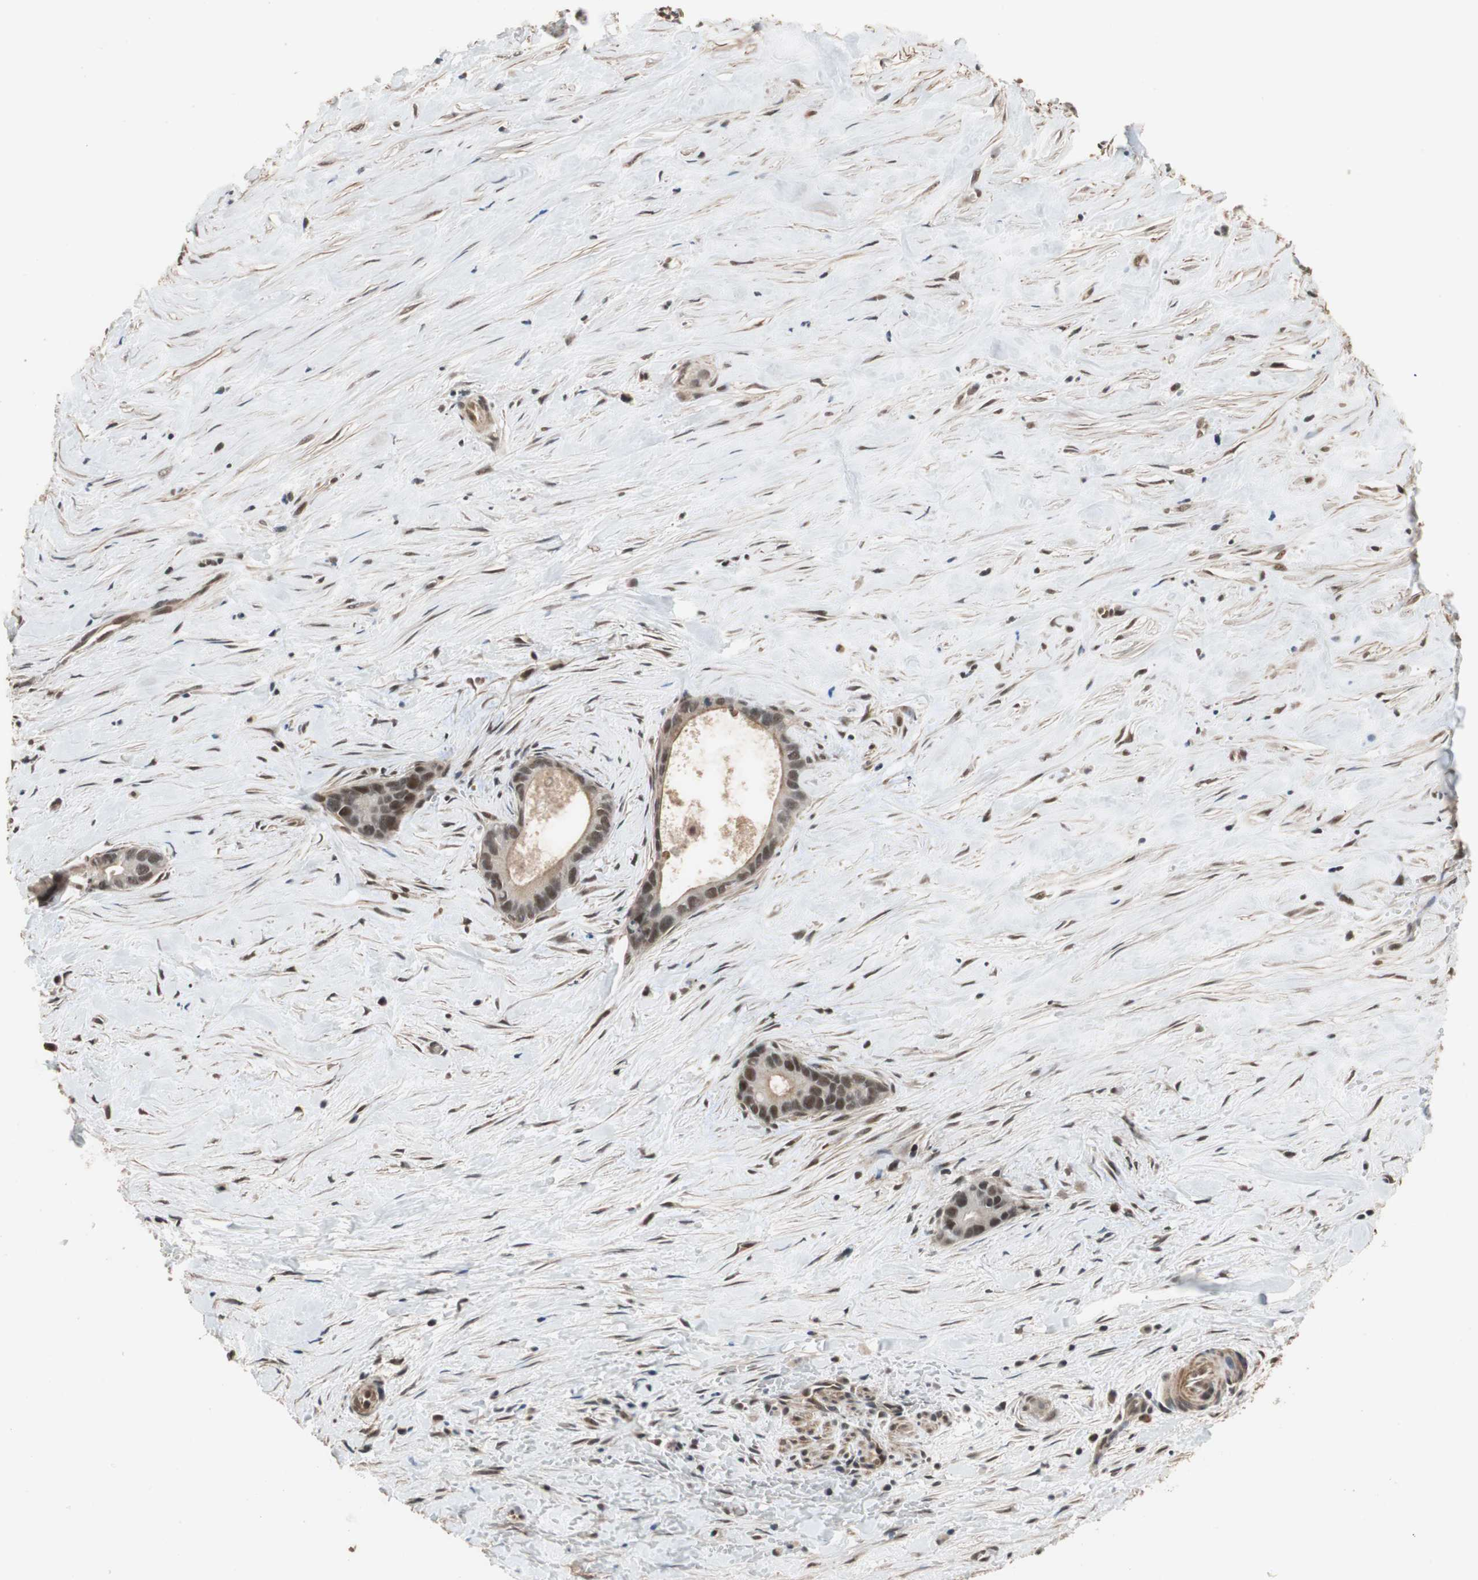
{"staining": {"intensity": "moderate", "quantity": ">75%", "location": "nuclear"}, "tissue": "liver cancer", "cell_type": "Tumor cells", "image_type": "cancer", "snomed": [{"axis": "morphology", "description": "Cholangiocarcinoma"}, {"axis": "topography", "description": "Liver"}], "caption": "Immunohistochemical staining of human liver cancer (cholangiocarcinoma) exhibits medium levels of moderate nuclear protein staining in approximately >75% of tumor cells.", "gene": "CDC5L", "patient": {"sex": "female", "age": 55}}